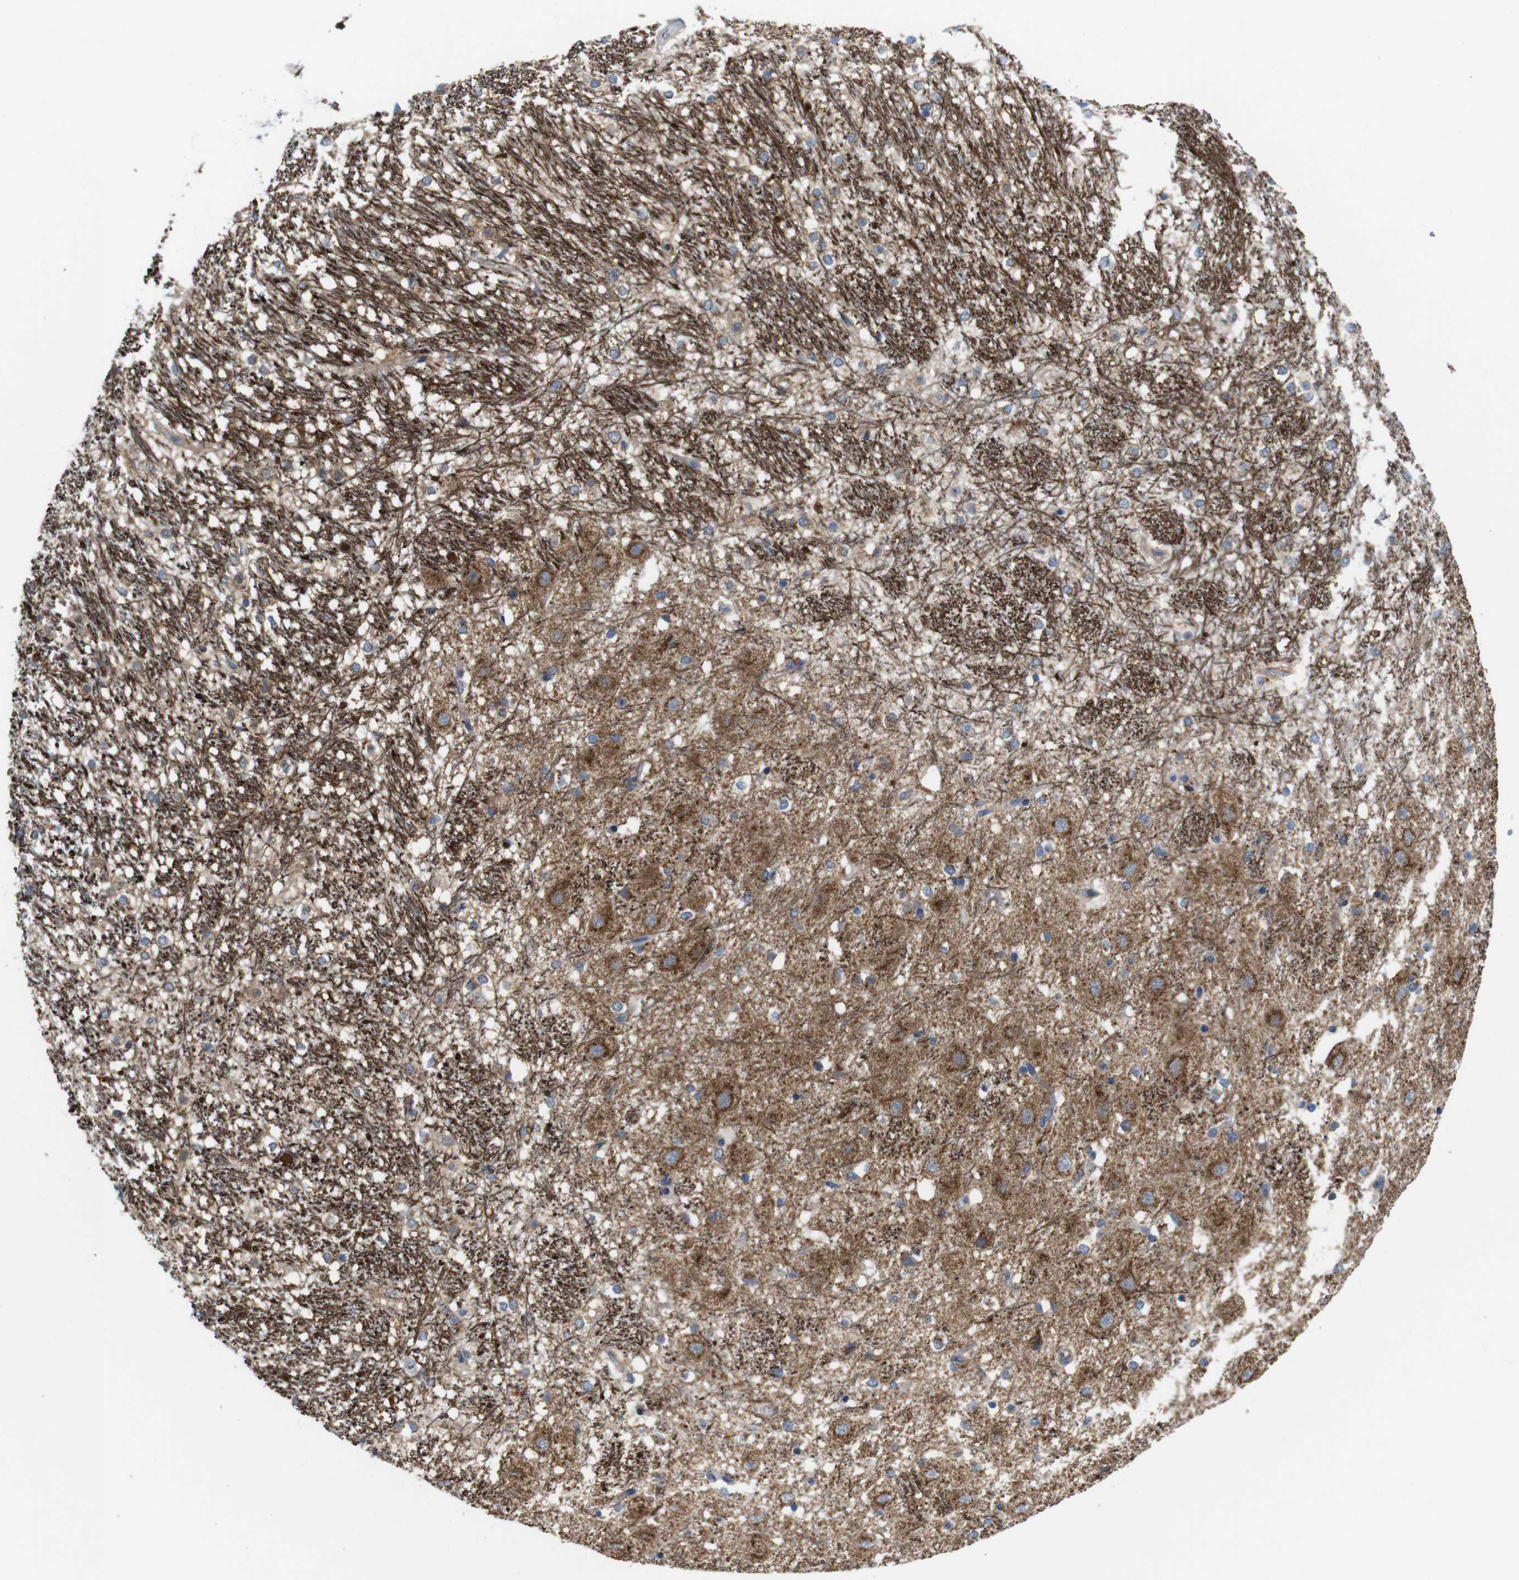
{"staining": {"intensity": "moderate", "quantity": "<25%", "location": "cytoplasmic/membranous"}, "tissue": "hippocampus", "cell_type": "Glial cells", "image_type": "normal", "snomed": [{"axis": "morphology", "description": "Normal tissue, NOS"}, {"axis": "topography", "description": "Hippocampus"}], "caption": "The image shows staining of normal hippocampus, revealing moderate cytoplasmic/membranous protein expression (brown color) within glial cells. The protein is stained brown, and the nuclei are stained in blue (DAB IHC with brightfield microscopy, high magnification).", "gene": "EFCAB14", "patient": {"sex": "female", "age": 19}}